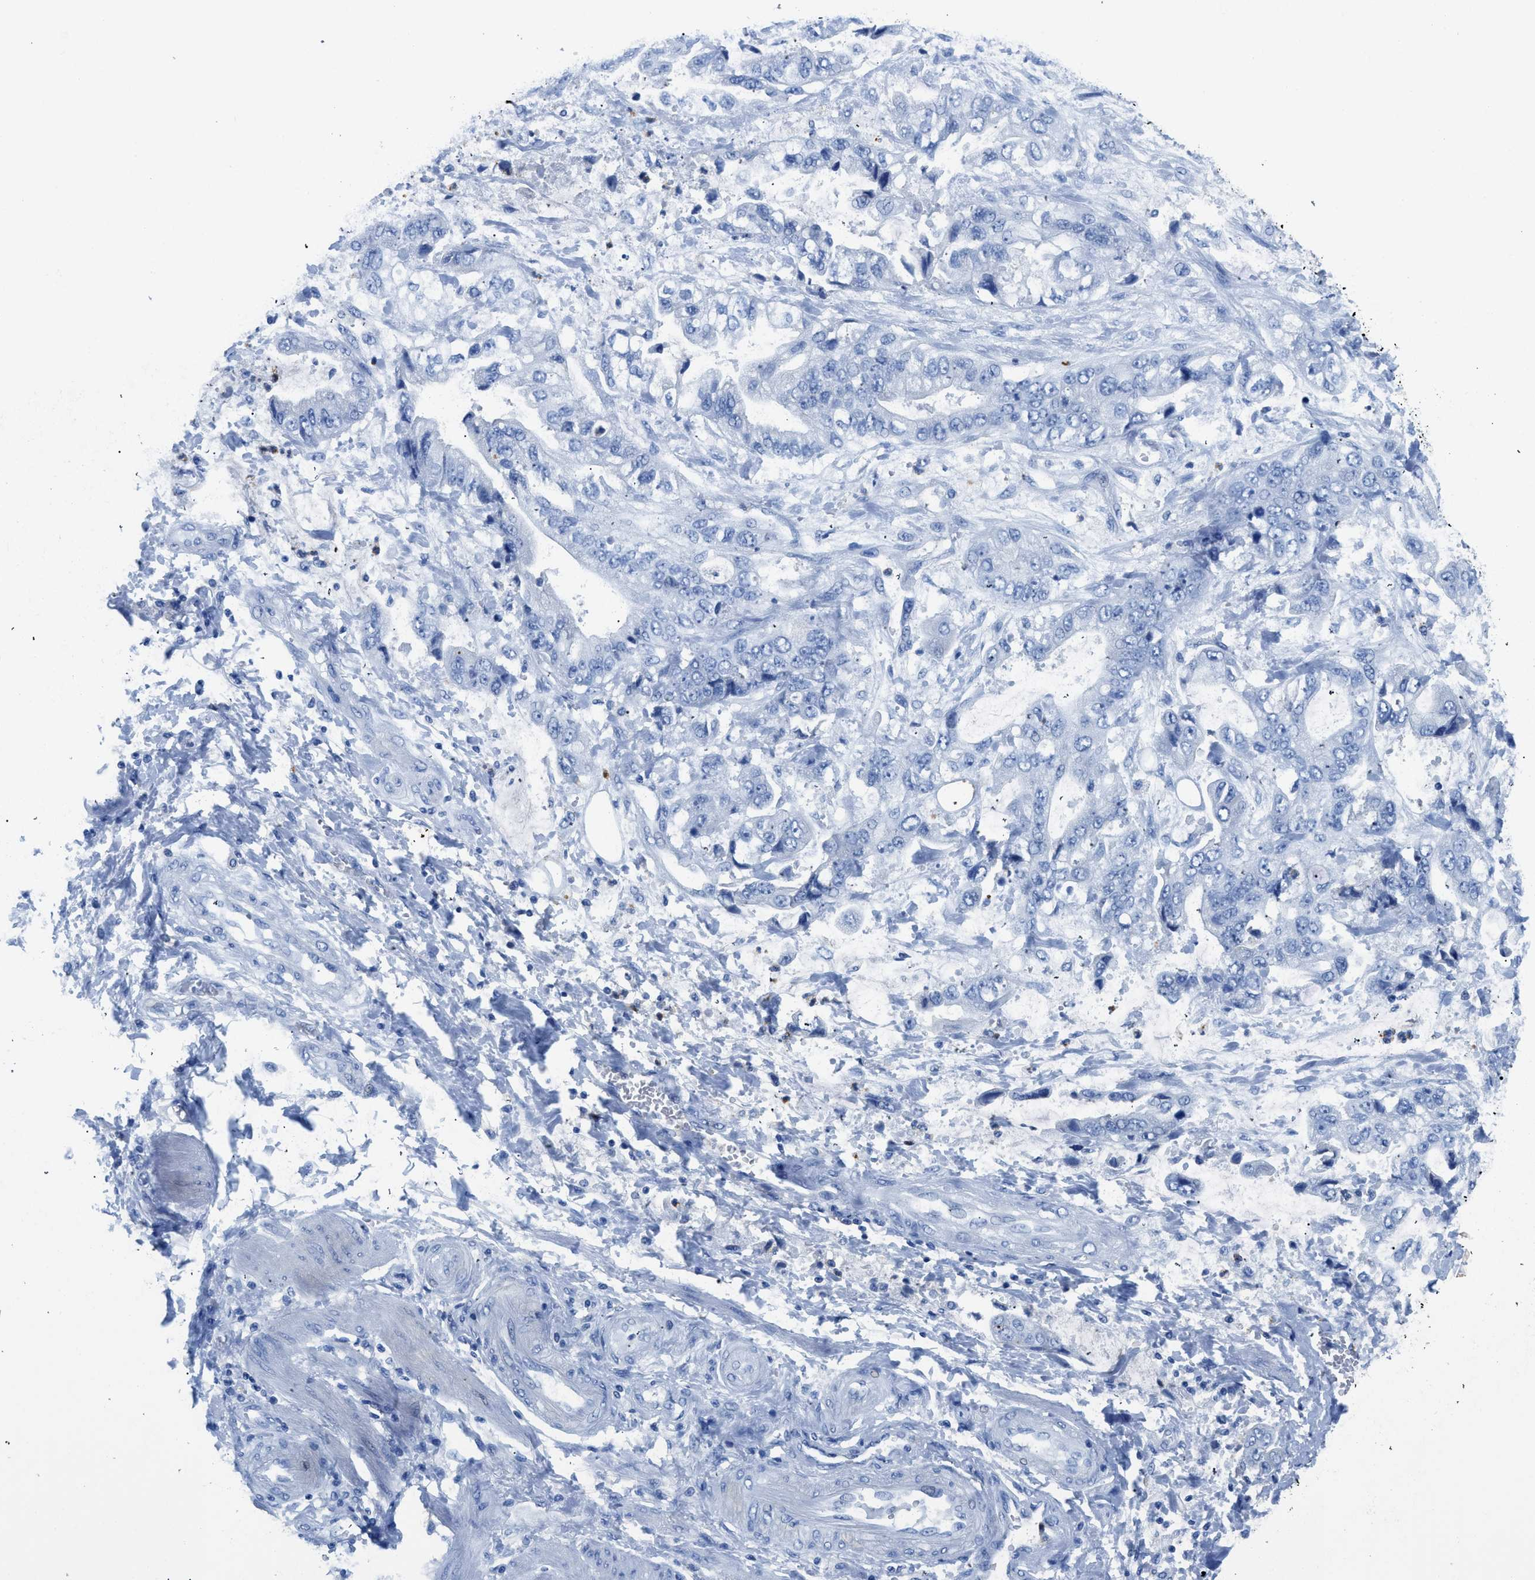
{"staining": {"intensity": "negative", "quantity": "none", "location": "none"}, "tissue": "stomach cancer", "cell_type": "Tumor cells", "image_type": "cancer", "snomed": [{"axis": "morphology", "description": "Normal tissue, NOS"}, {"axis": "morphology", "description": "Adenocarcinoma, NOS"}, {"axis": "topography", "description": "Stomach"}], "caption": "A high-resolution photomicrograph shows IHC staining of adenocarcinoma (stomach), which shows no significant staining in tumor cells.", "gene": "NEB", "patient": {"sex": "male", "age": 62}}